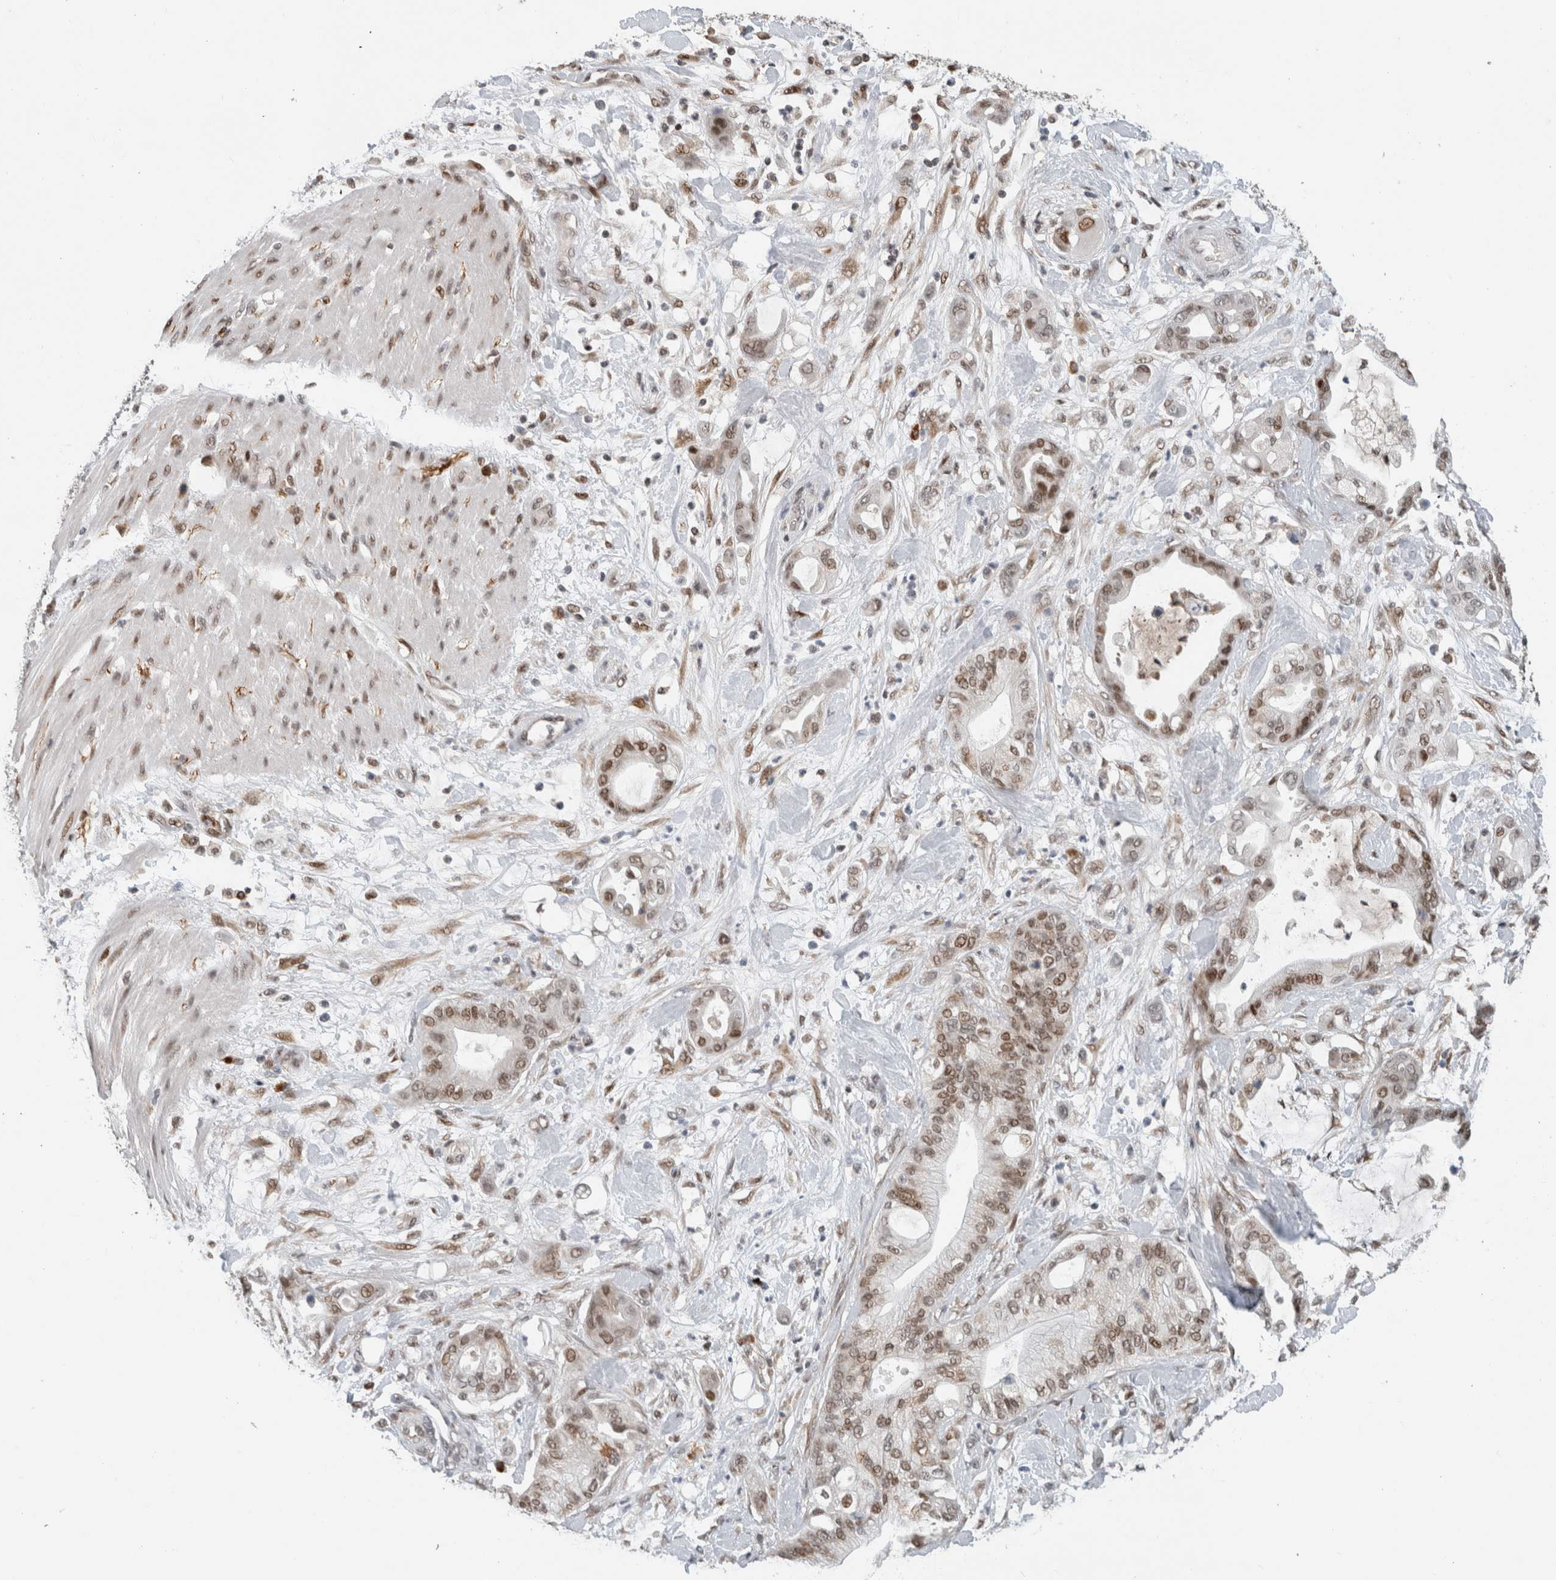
{"staining": {"intensity": "moderate", "quantity": ">75%", "location": "nuclear"}, "tissue": "pancreatic cancer", "cell_type": "Tumor cells", "image_type": "cancer", "snomed": [{"axis": "morphology", "description": "Adenocarcinoma, NOS"}, {"axis": "morphology", "description": "Adenocarcinoma, metastatic, NOS"}, {"axis": "topography", "description": "Lymph node"}, {"axis": "topography", "description": "Pancreas"}, {"axis": "topography", "description": "Duodenum"}], "caption": "This image reveals immunohistochemistry staining of metastatic adenocarcinoma (pancreatic), with medium moderate nuclear expression in about >75% of tumor cells.", "gene": "HNRNPR", "patient": {"sex": "female", "age": 64}}